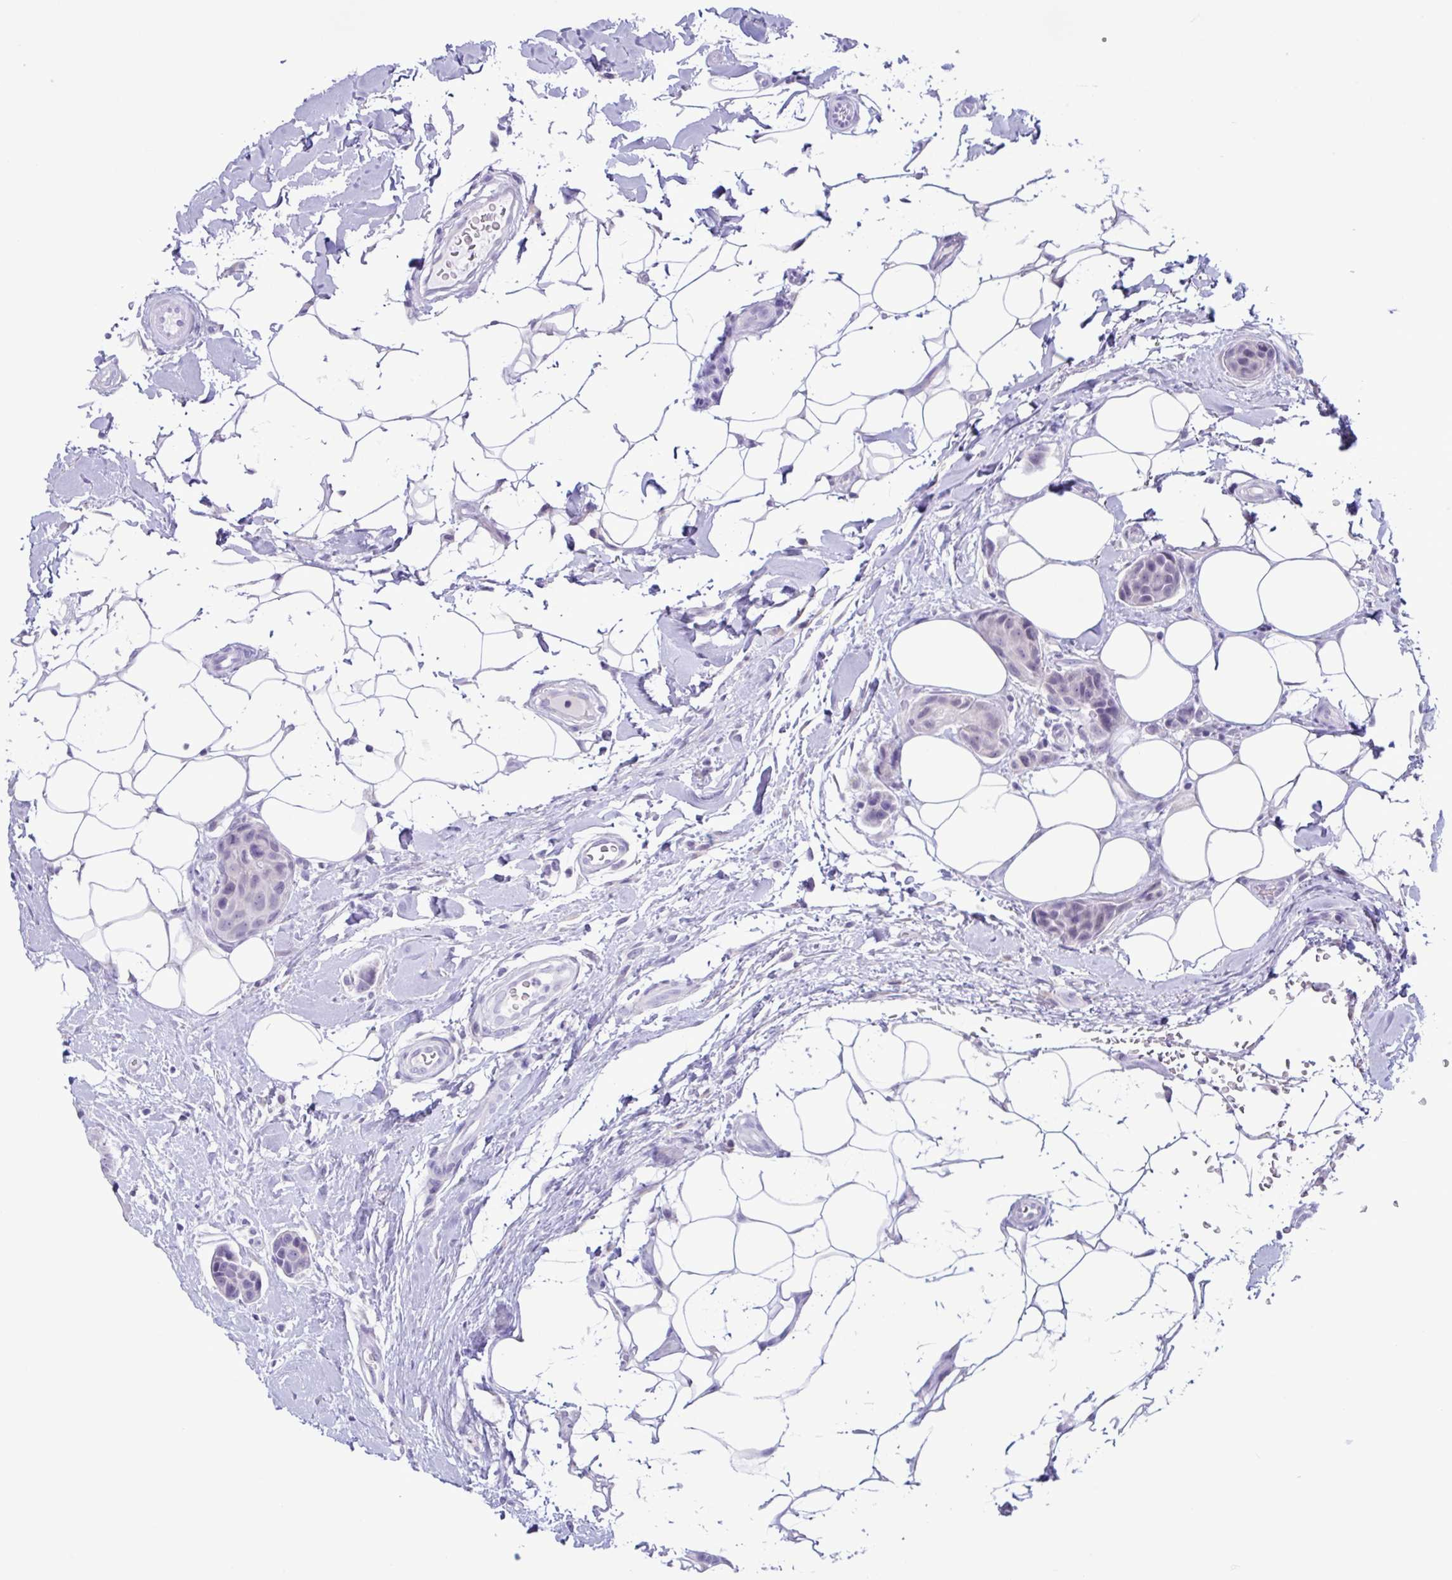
{"staining": {"intensity": "negative", "quantity": "none", "location": "none"}, "tissue": "breast cancer", "cell_type": "Tumor cells", "image_type": "cancer", "snomed": [{"axis": "morphology", "description": "Duct carcinoma"}, {"axis": "topography", "description": "Breast"}, {"axis": "topography", "description": "Lymph node"}], "caption": "Tumor cells are negative for brown protein staining in breast cancer (intraductal carcinoma).", "gene": "SREBF1", "patient": {"sex": "female", "age": 80}}